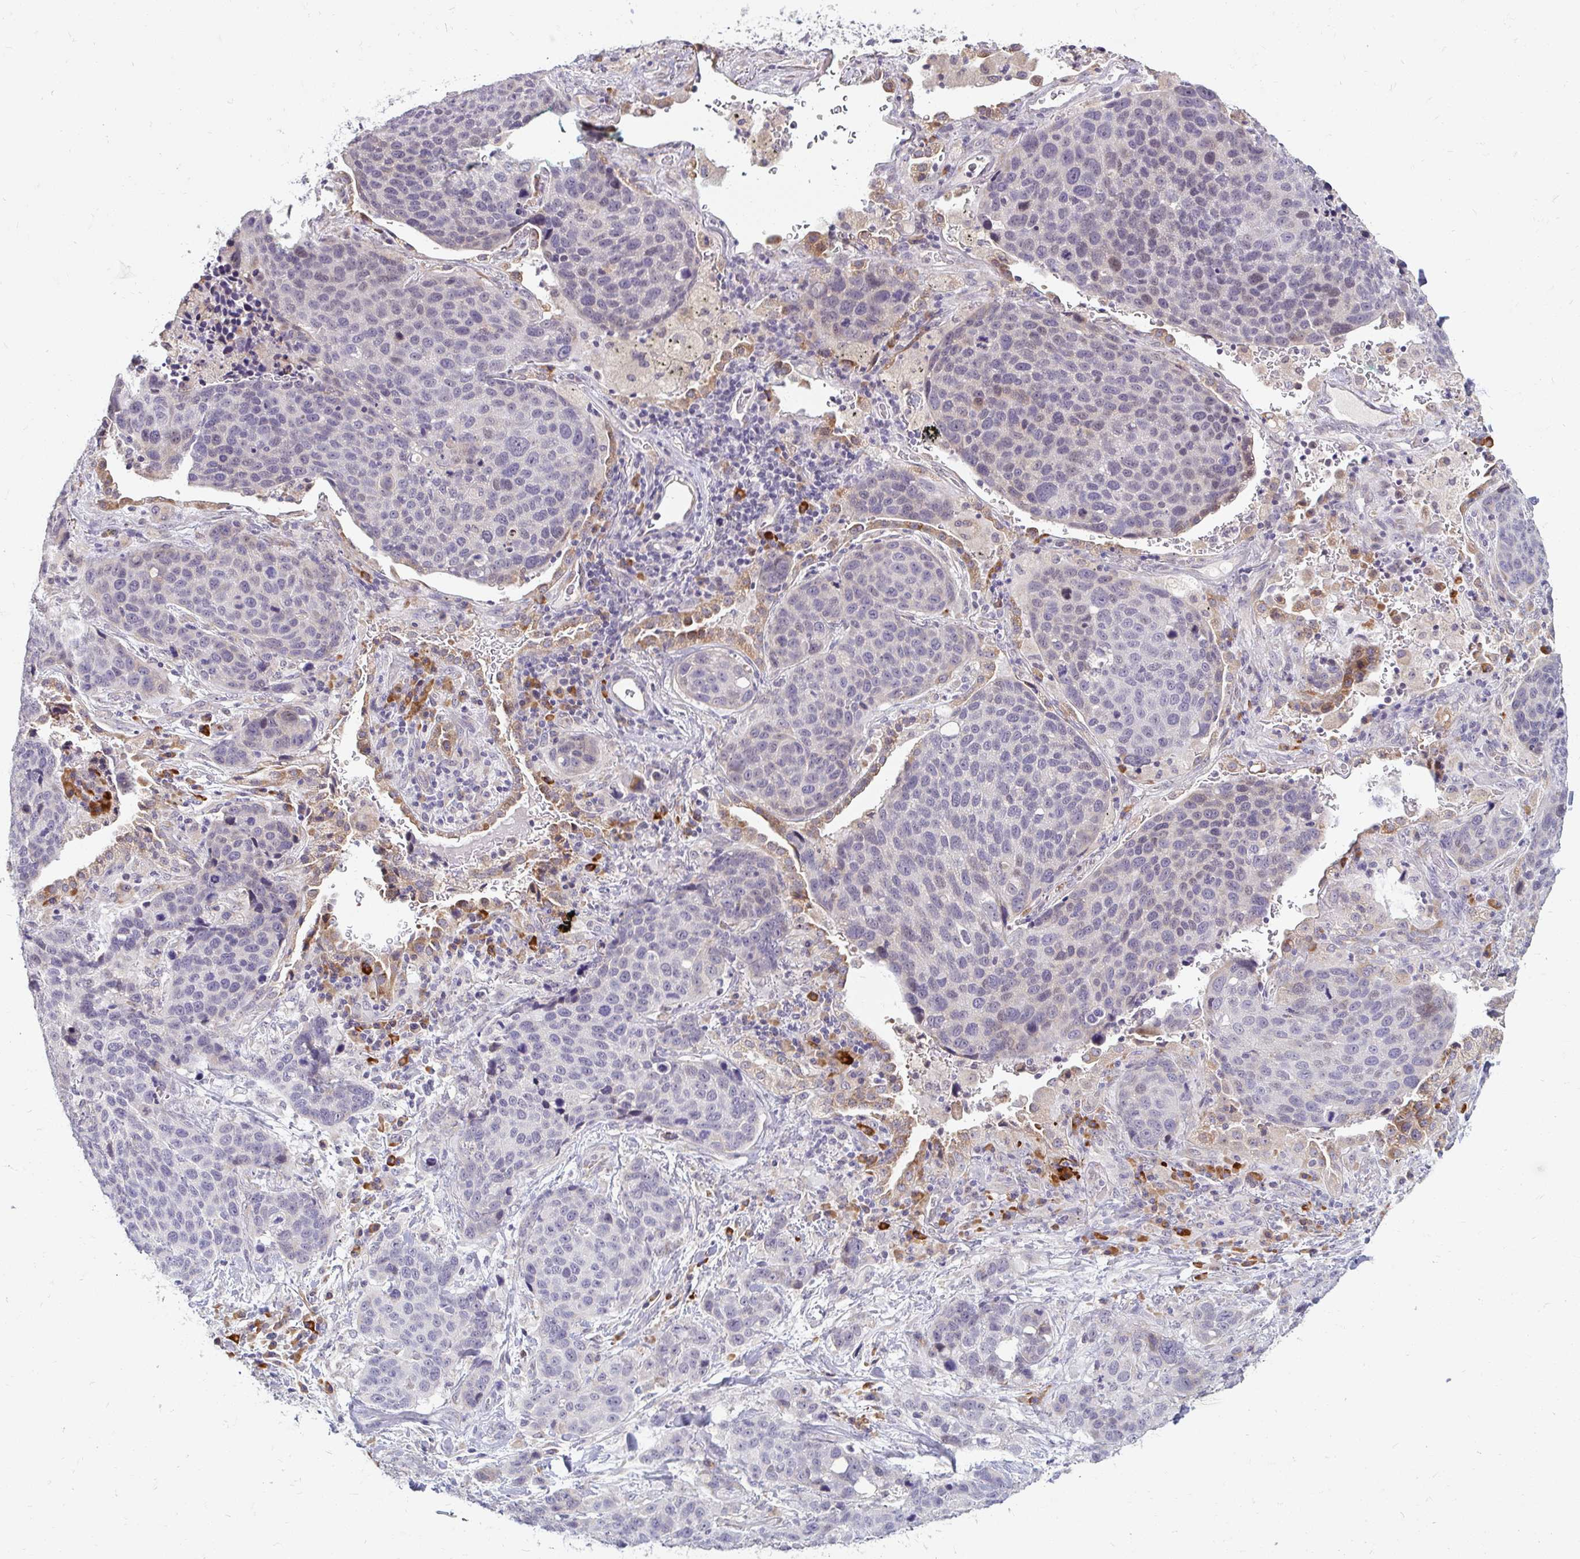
{"staining": {"intensity": "negative", "quantity": "none", "location": "none"}, "tissue": "lung cancer", "cell_type": "Tumor cells", "image_type": "cancer", "snomed": [{"axis": "morphology", "description": "Squamous cell carcinoma, NOS"}, {"axis": "topography", "description": "Lymph node"}, {"axis": "topography", "description": "Lung"}], "caption": "Lung cancer was stained to show a protein in brown. There is no significant positivity in tumor cells. Brightfield microscopy of immunohistochemistry stained with DAB (3,3'-diaminobenzidine) (brown) and hematoxylin (blue), captured at high magnification.", "gene": "DDN", "patient": {"sex": "male", "age": 61}}